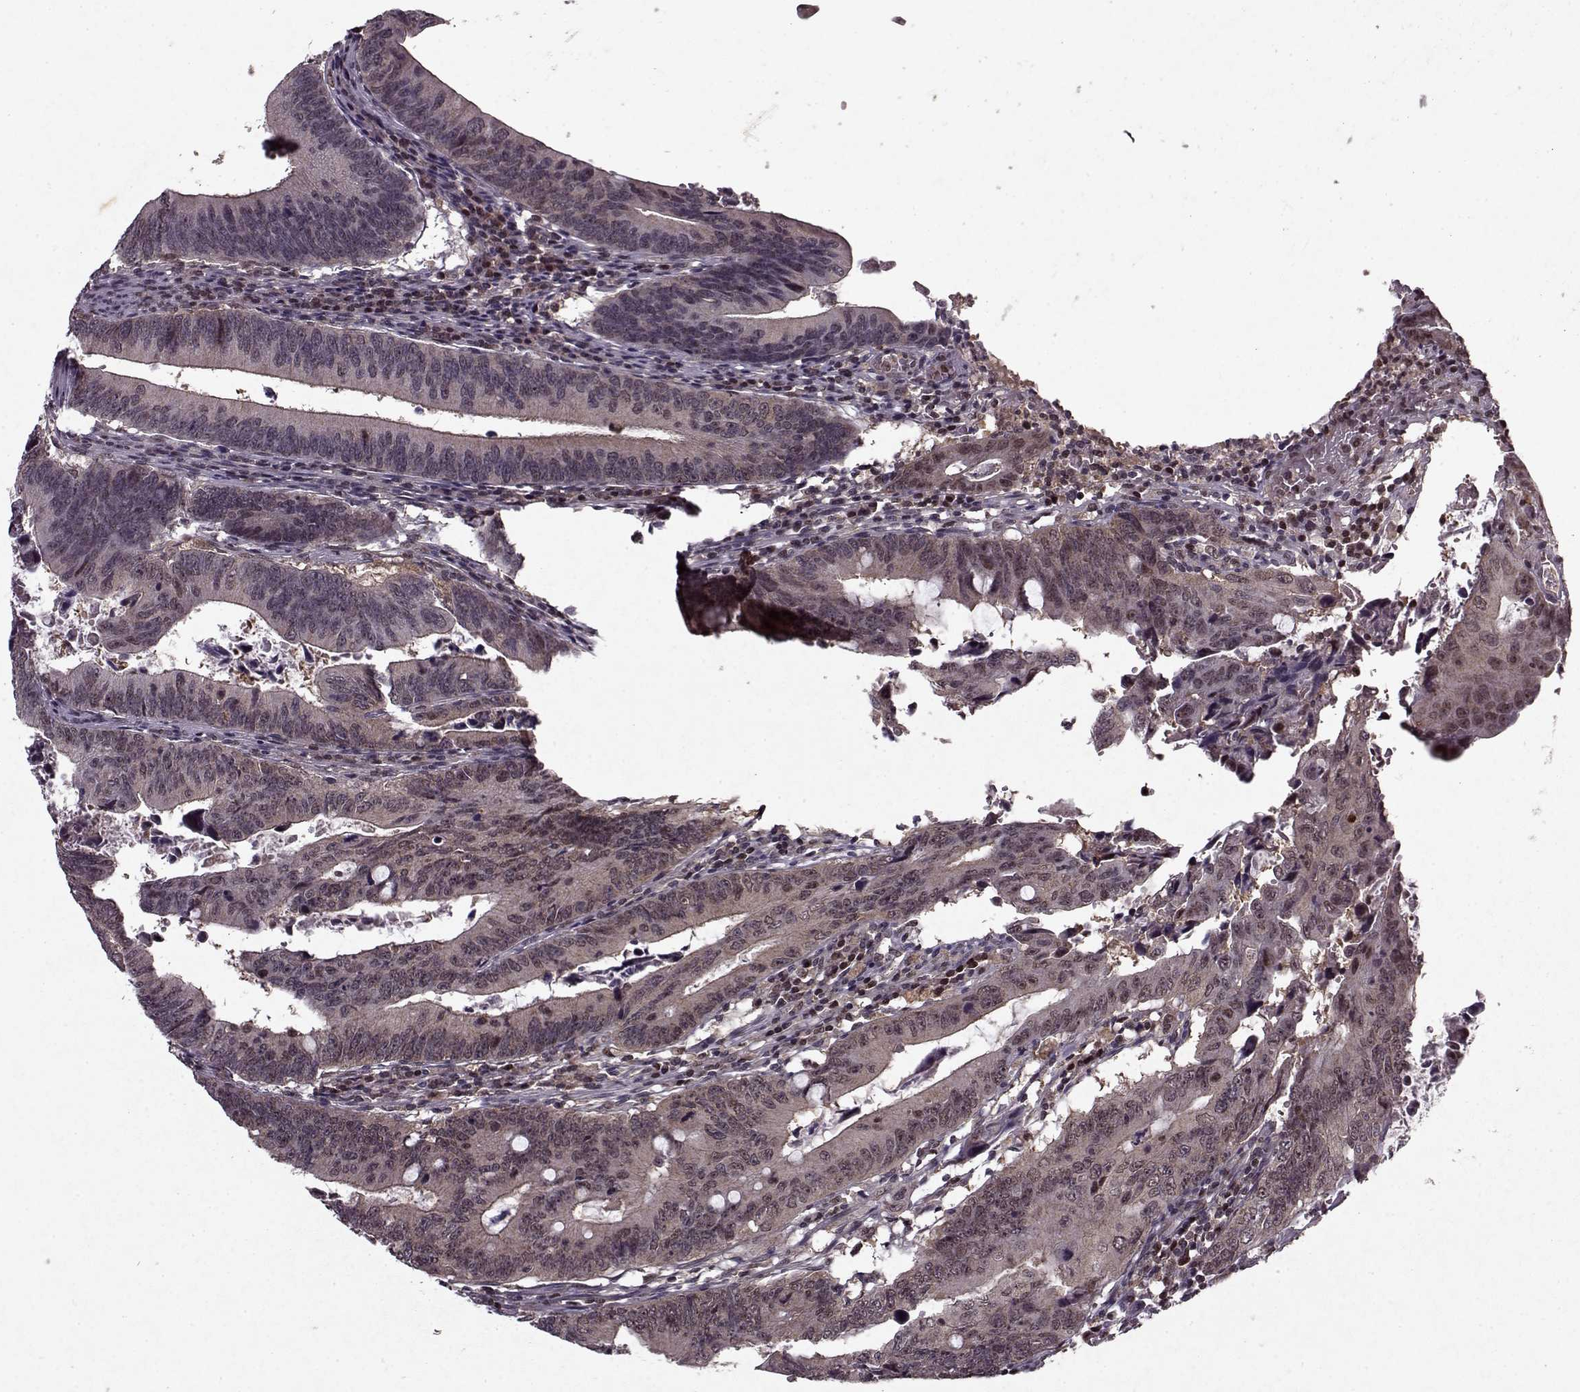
{"staining": {"intensity": "weak", "quantity": "<25%", "location": "cytoplasmic/membranous"}, "tissue": "colorectal cancer", "cell_type": "Tumor cells", "image_type": "cancer", "snomed": [{"axis": "morphology", "description": "Adenocarcinoma, NOS"}, {"axis": "topography", "description": "Colon"}], "caption": "A micrograph of colorectal cancer (adenocarcinoma) stained for a protein displays no brown staining in tumor cells.", "gene": "PSMA7", "patient": {"sex": "female", "age": 87}}